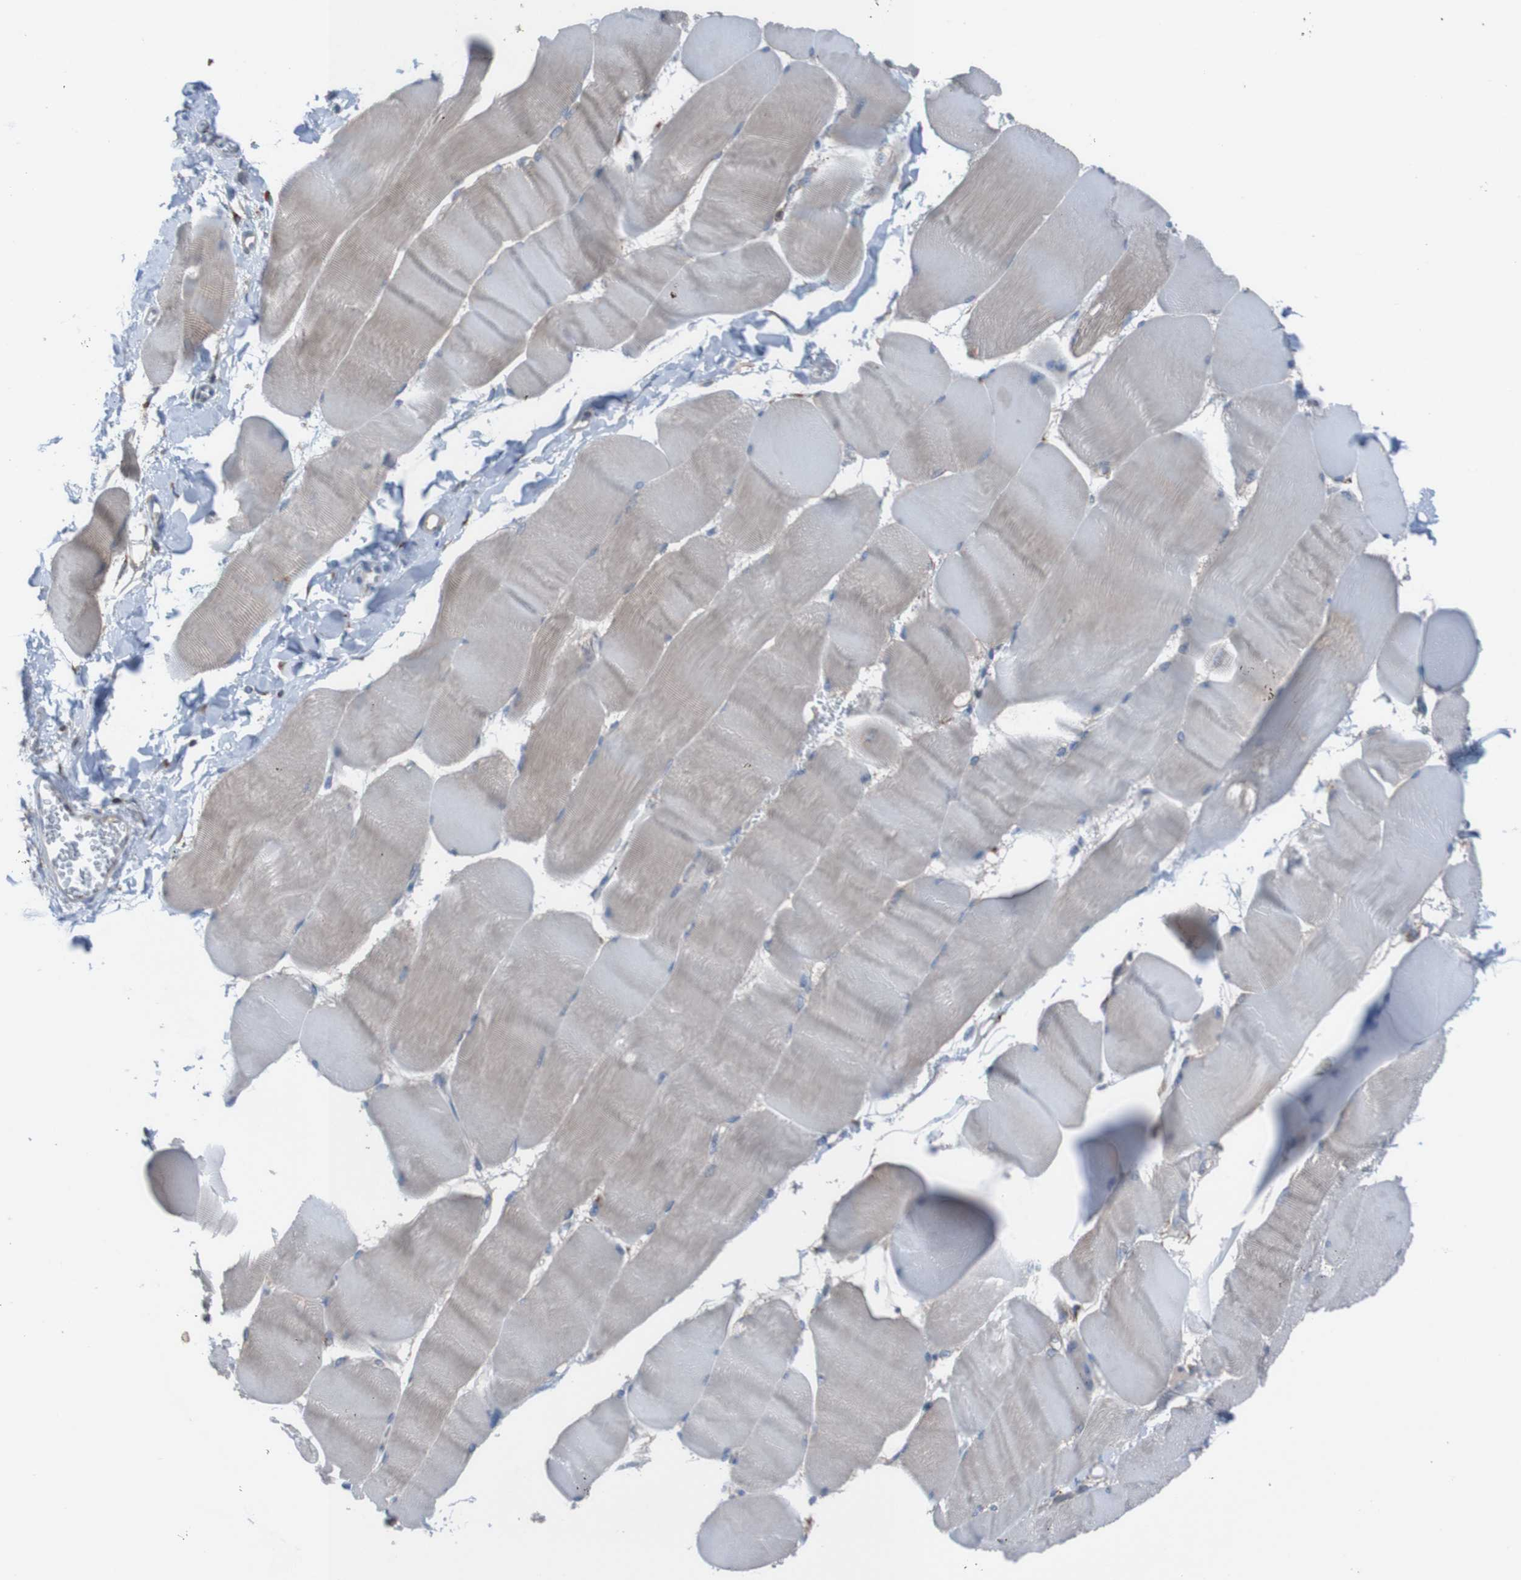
{"staining": {"intensity": "moderate", "quantity": "<25%", "location": "cytoplasmic/membranous"}, "tissue": "skeletal muscle", "cell_type": "Myocytes", "image_type": "normal", "snomed": [{"axis": "morphology", "description": "Normal tissue, NOS"}, {"axis": "morphology", "description": "Squamous cell carcinoma, NOS"}, {"axis": "topography", "description": "Skeletal muscle"}], "caption": "IHC (DAB (3,3'-diaminobenzidine)) staining of unremarkable skeletal muscle demonstrates moderate cytoplasmic/membranous protein staining in approximately <25% of myocytes.", "gene": "MINAR1", "patient": {"sex": "male", "age": 51}}